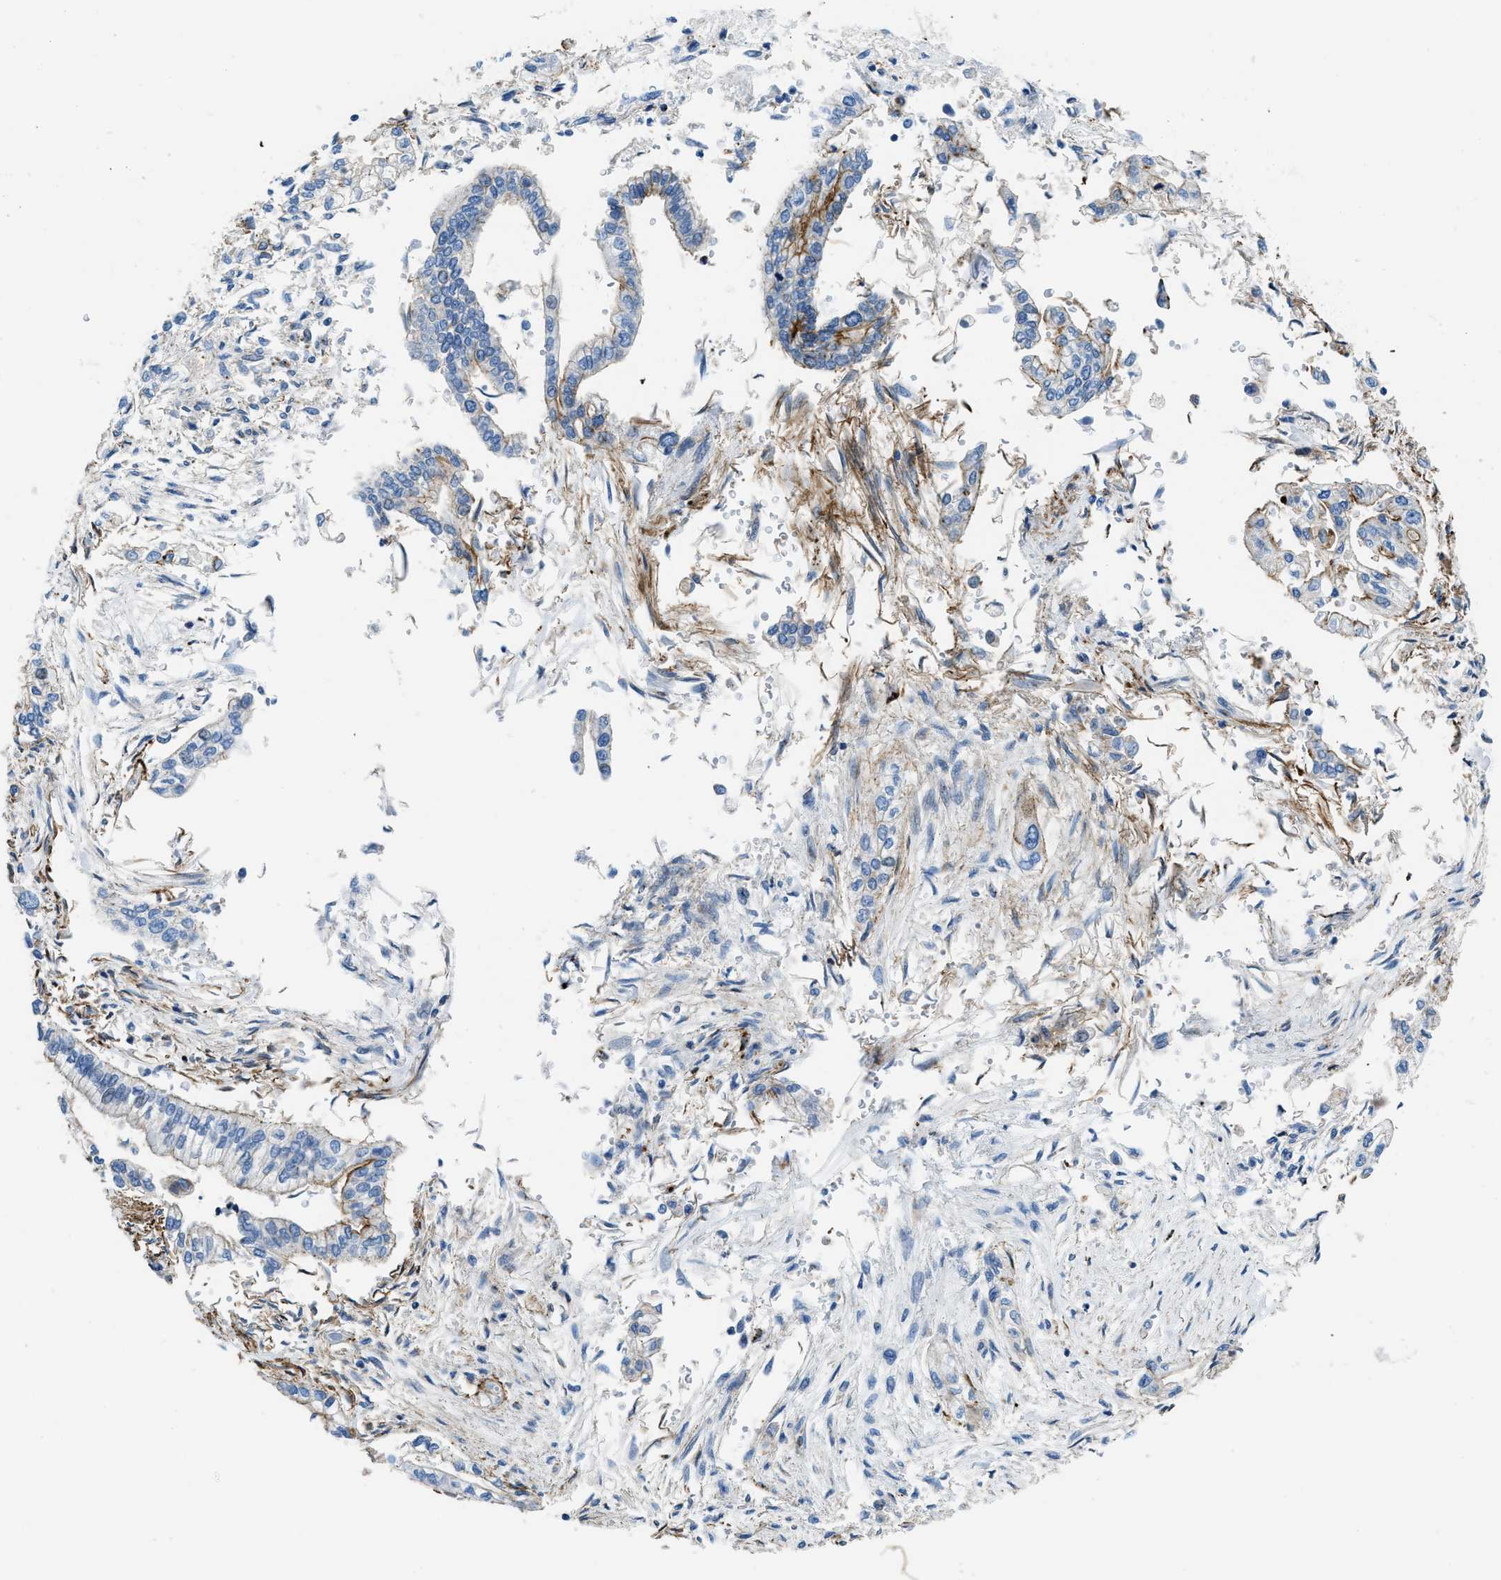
{"staining": {"intensity": "negative", "quantity": "none", "location": "none"}, "tissue": "pancreatic cancer", "cell_type": "Tumor cells", "image_type": "cancer", "snomed": [{"axis": "morphology", "description": "Normal tissue, NOS"}, {"axis": "topography", "description": "Pancreas"}], "caption": "Tumor cells show no significant positivity in pancreatic cancer.", "gene": "CUTA", "patient": {"sex": "male", "age": 42}}